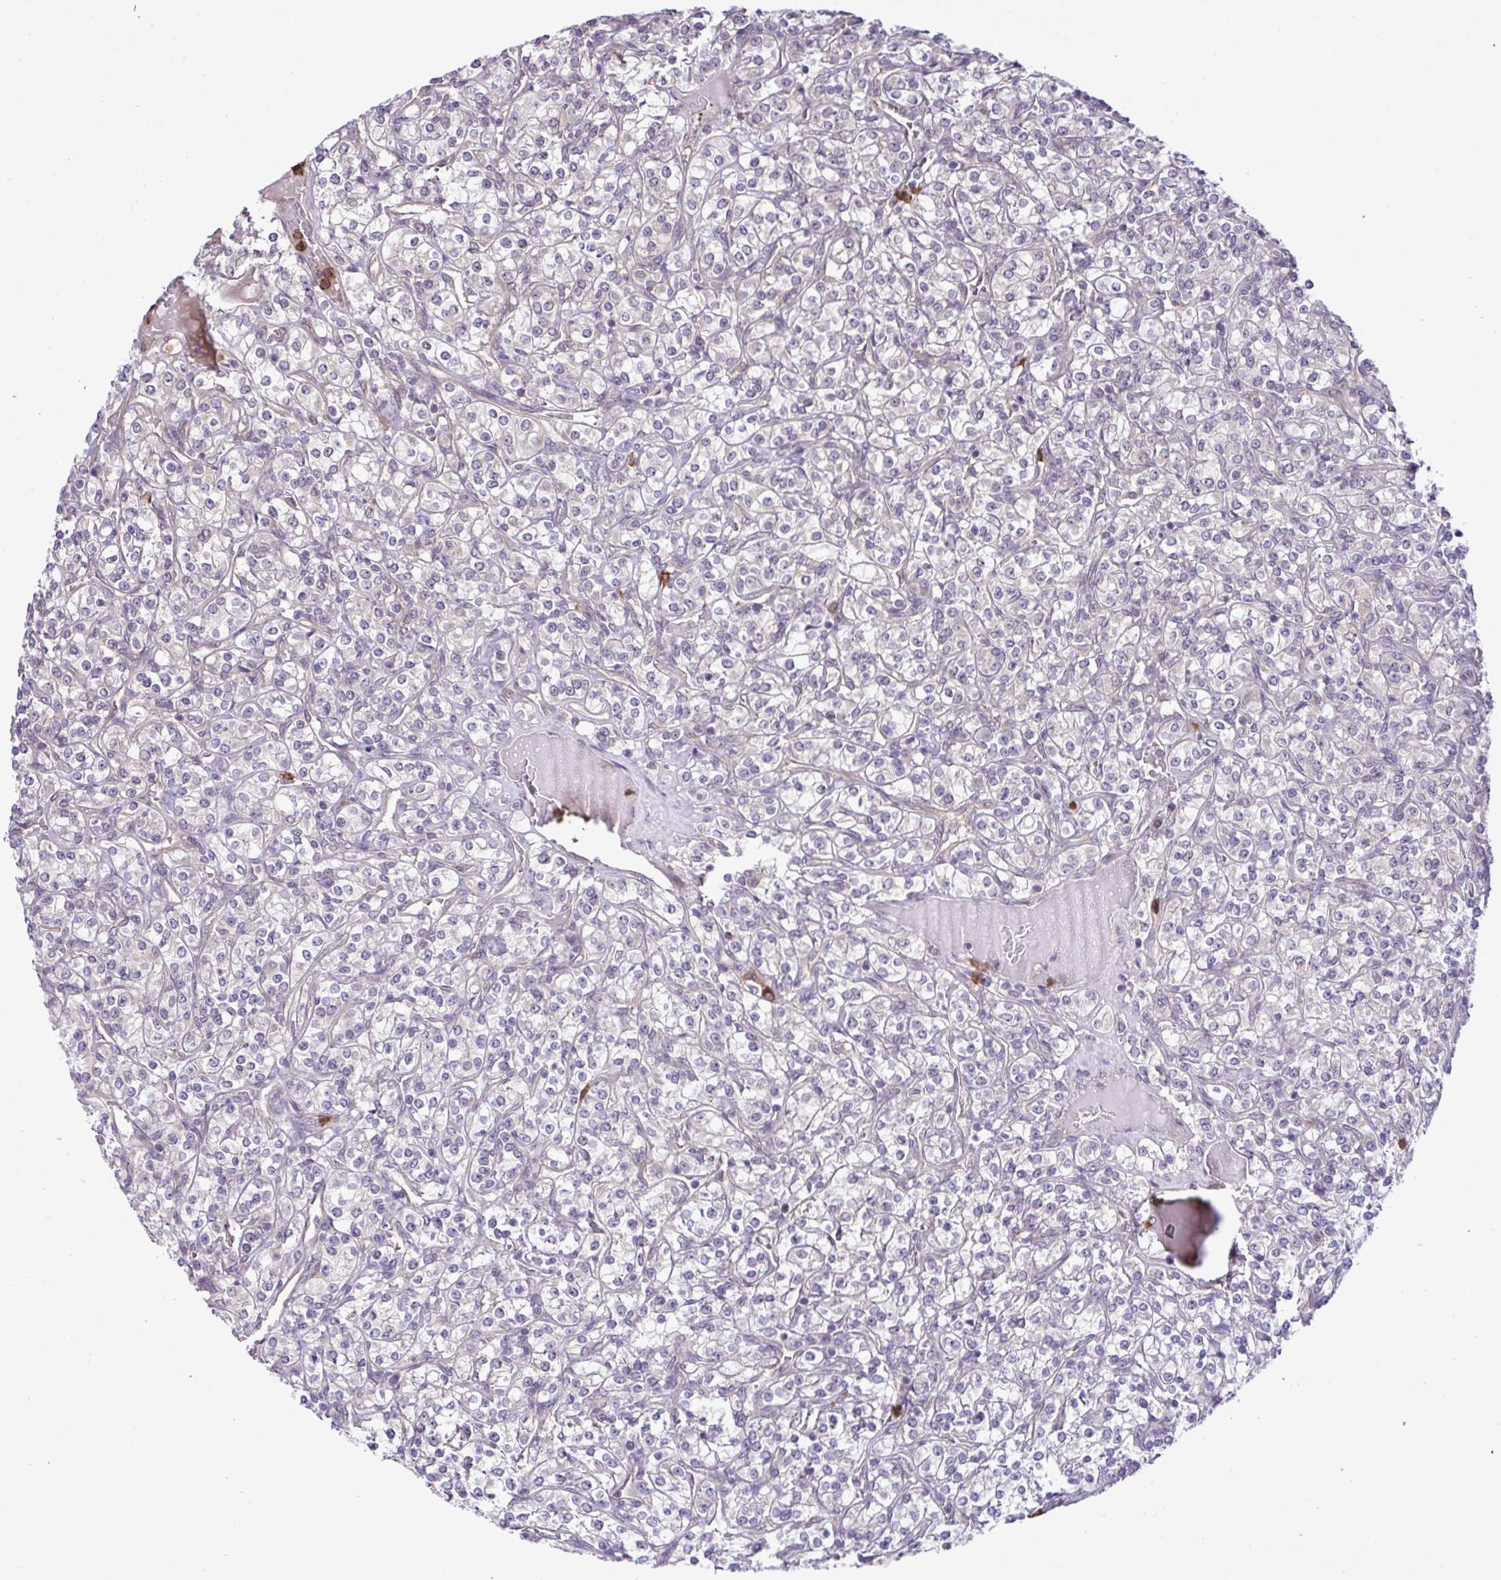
{"staining": {"intensity": "negative", "quantity": "none", "location": "none"}, "tissue": "renal cancer", "cell_type": "Tumor cells", "image_type": "cancer", "snomed": [{"axis": "morphology", "description": "Adenocarcinoma, NOS"}, {"axis": "topography", "description": "Kidney"}], "caption": "Tumor cells are negative for protein expression in human renal cancer (adenocarcinoma).", "gene": "CMPK1", "patient": {"sex": "male", "age": 77}}